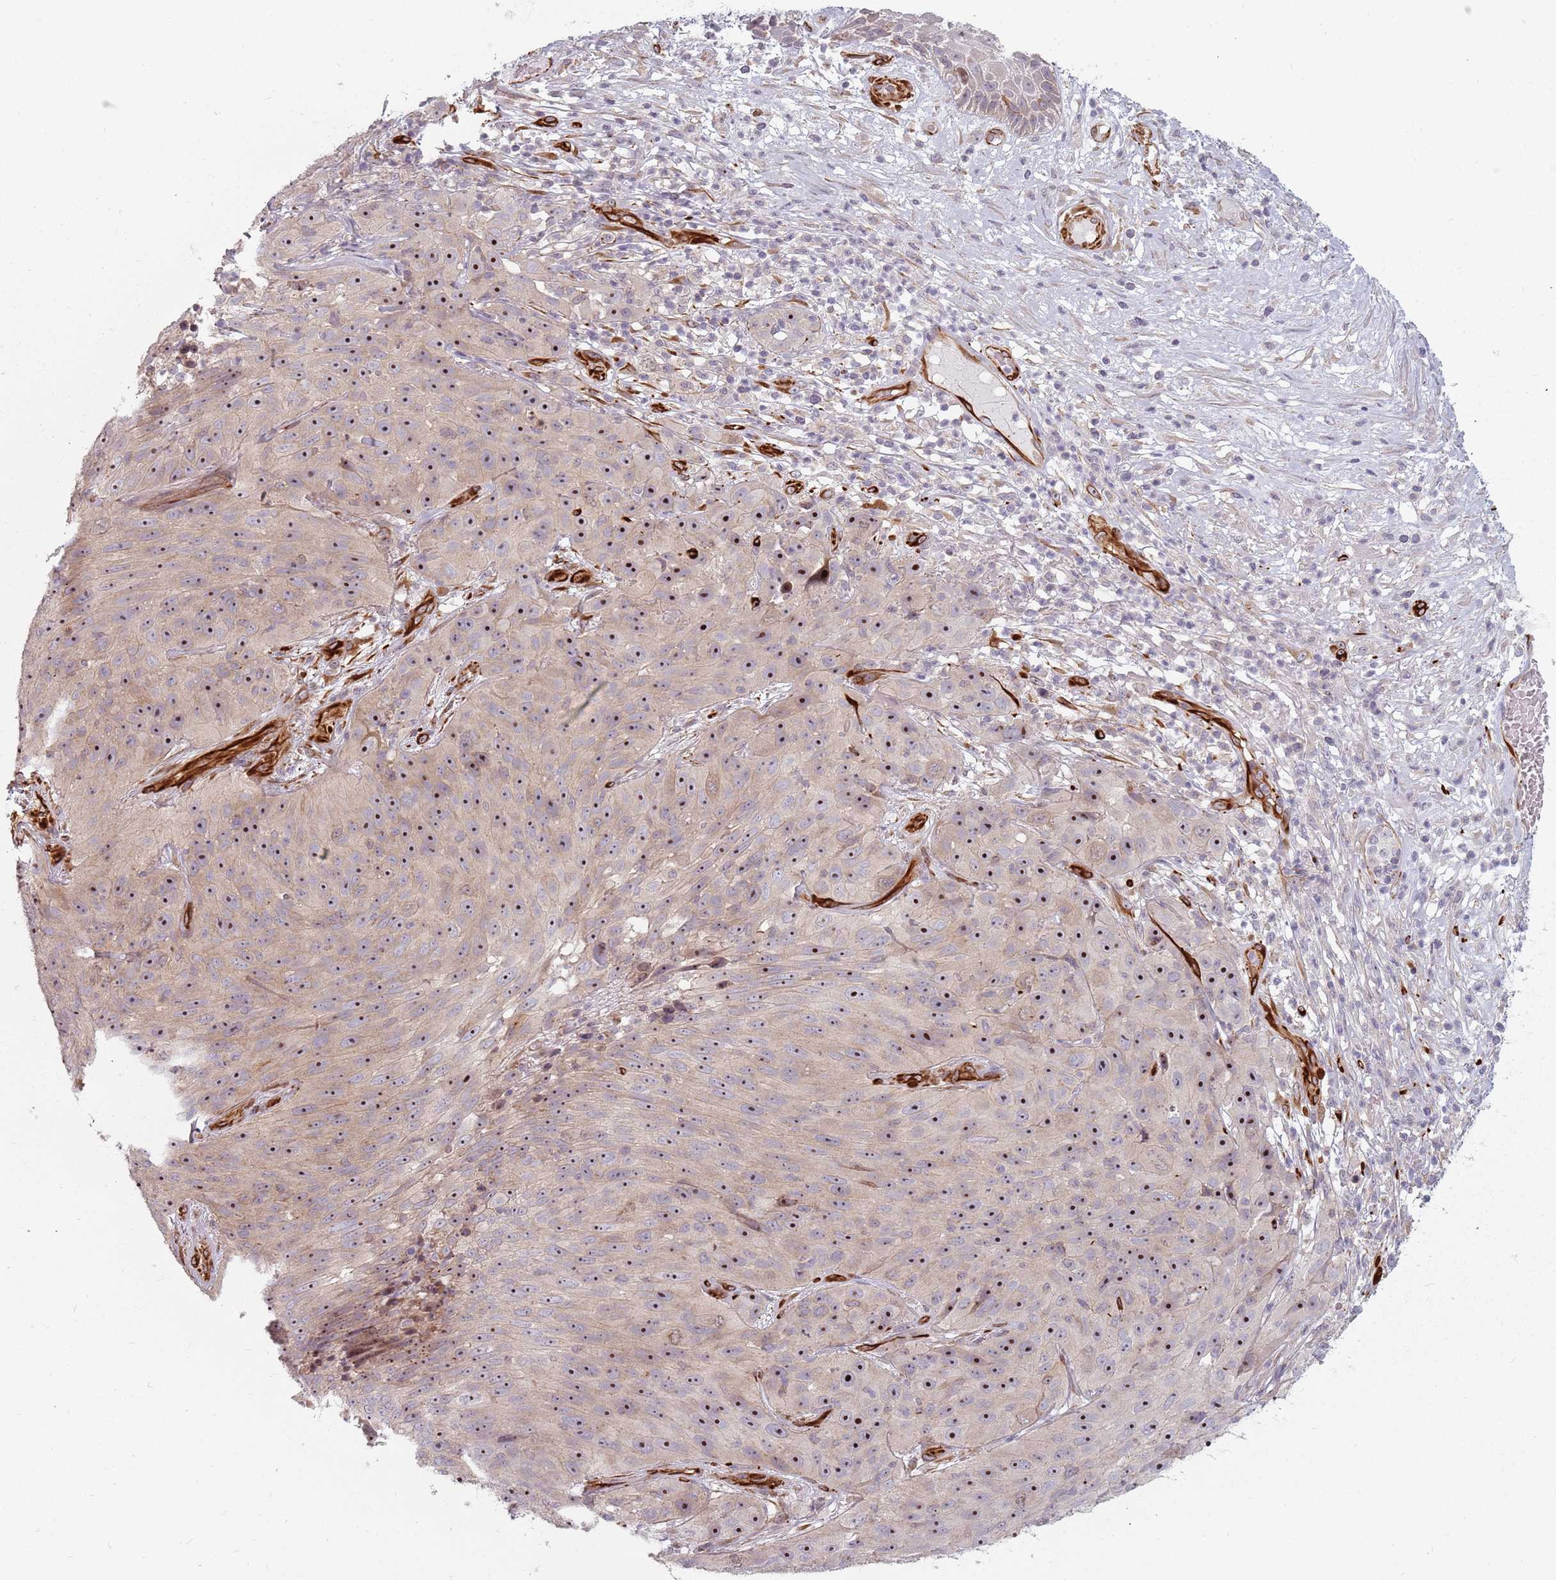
{"staining": {"intensity": "moderate", "quantity": ">75%", "location": "nuclear"}, "tissue": "skin cancer", "cell_type": "Tumor cells", "image_type": "cancer", "snomed": [{"axis": "morphology", "description": "Squamous cell carcinoma, NOS"}, {"axis": "topography", "description": "Skin"}], "caption": "The immunohistochemical stain highlights moderate nuclear positivity in tumor cells of skin cancer (squamous cell carcinoma) tissue. (Stains: DAB in brown, nuclei in blue, Microscopy: brightfield microscopy at high magnification).", "gene": "GAS2L3", "patient": {"sex": "female", "age": 87}}